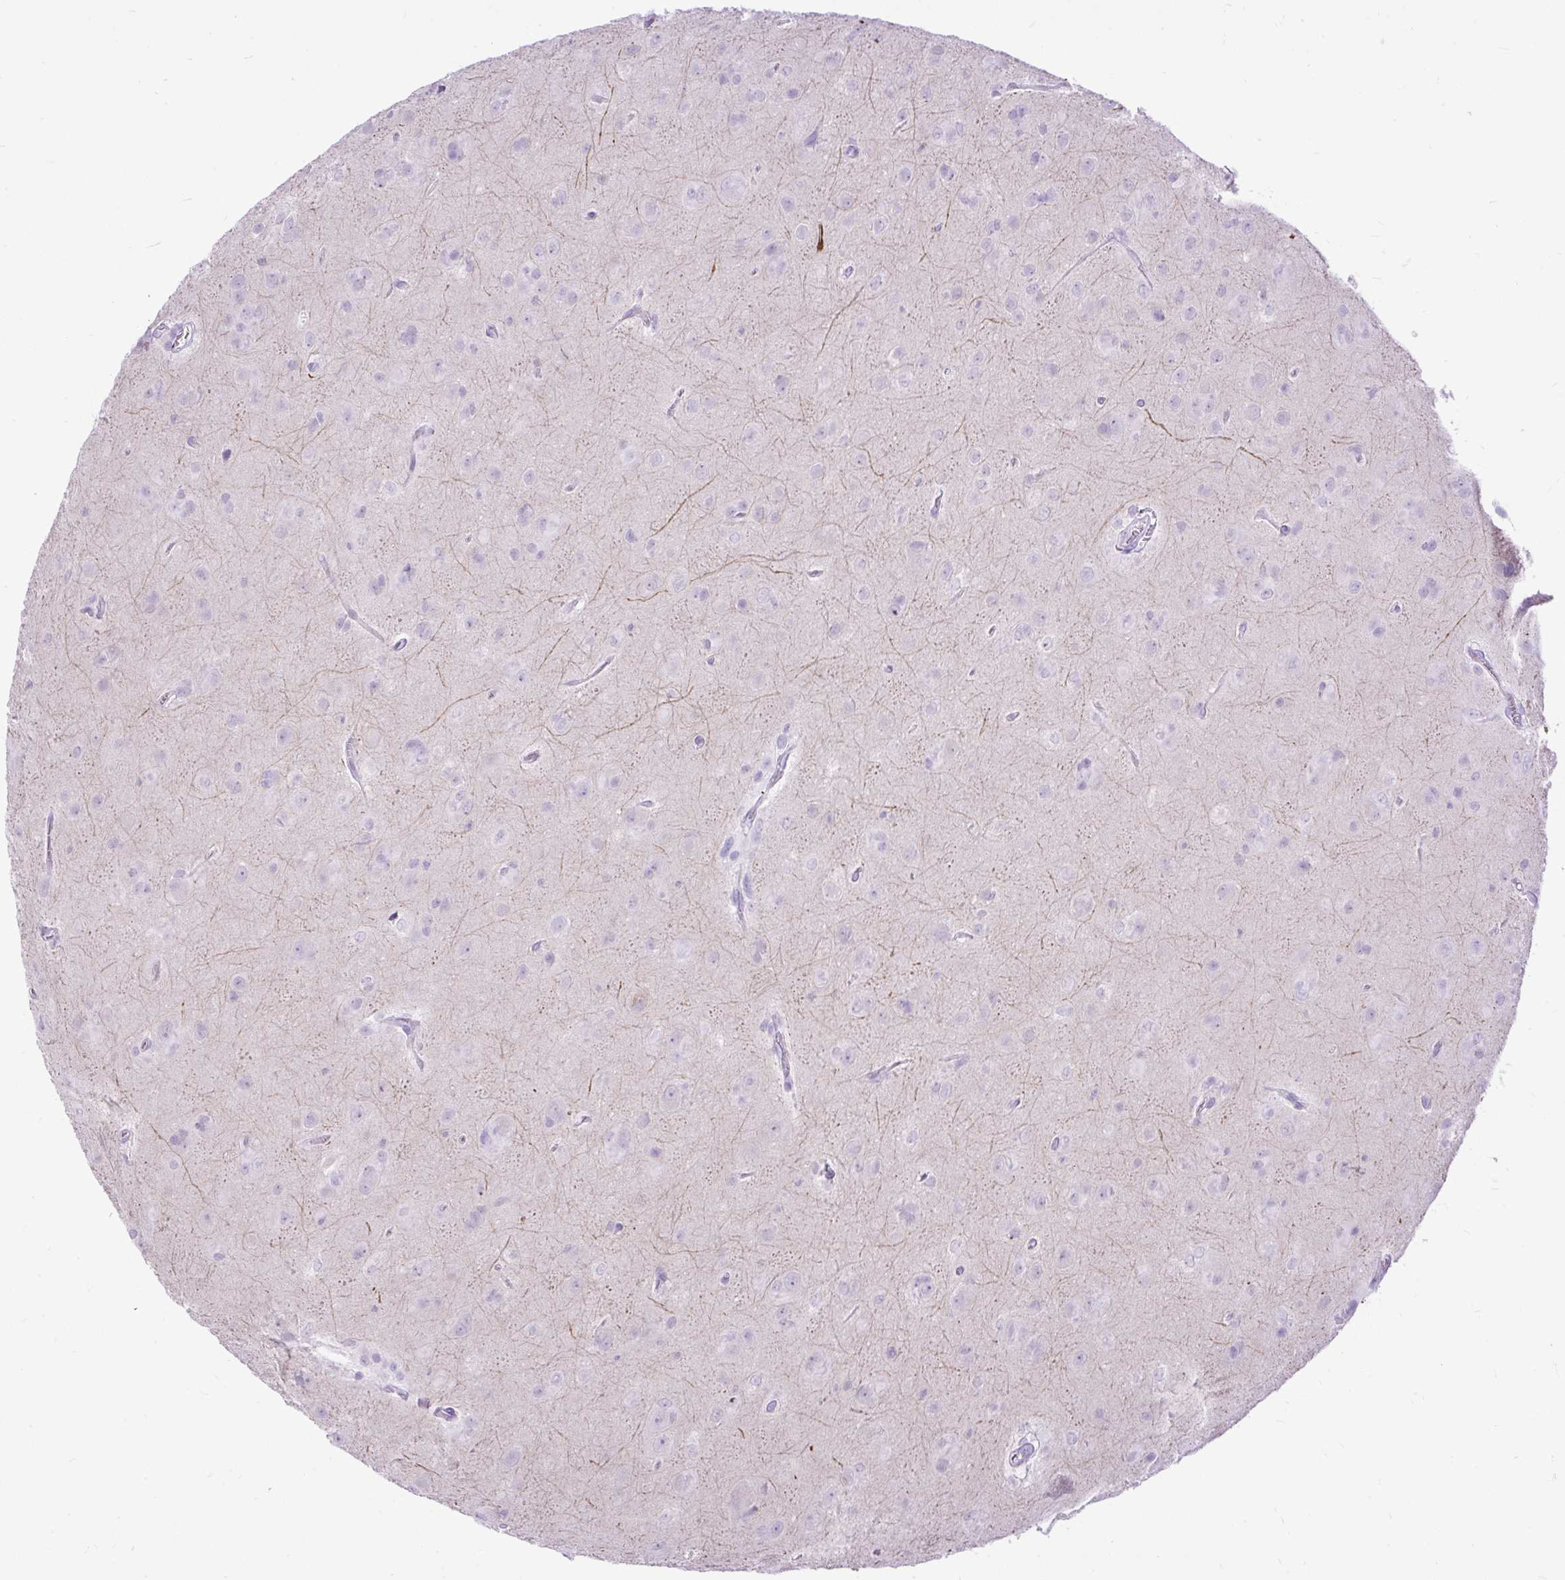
{"staining": {"intensity": "negative", "quantity": "none", "location": "none"}, "tissue": "glioma", "cell_type": "Tumor cells", "image_type": "cancer", "snomed": [{"axis": "morphology", "description": "Glioma, malignant, Low grade"}, {"axis": "topography", "description": "Brain"}], "caption": "Immunohistochemistry photomicrograph of neoplastic tissue: human malignant glioma (low-grade) stained with DAB exhibits no significant protein staining in tumor cells.", "gene": "ZNF256", "patient": {"sex": "male", "age": 58}}